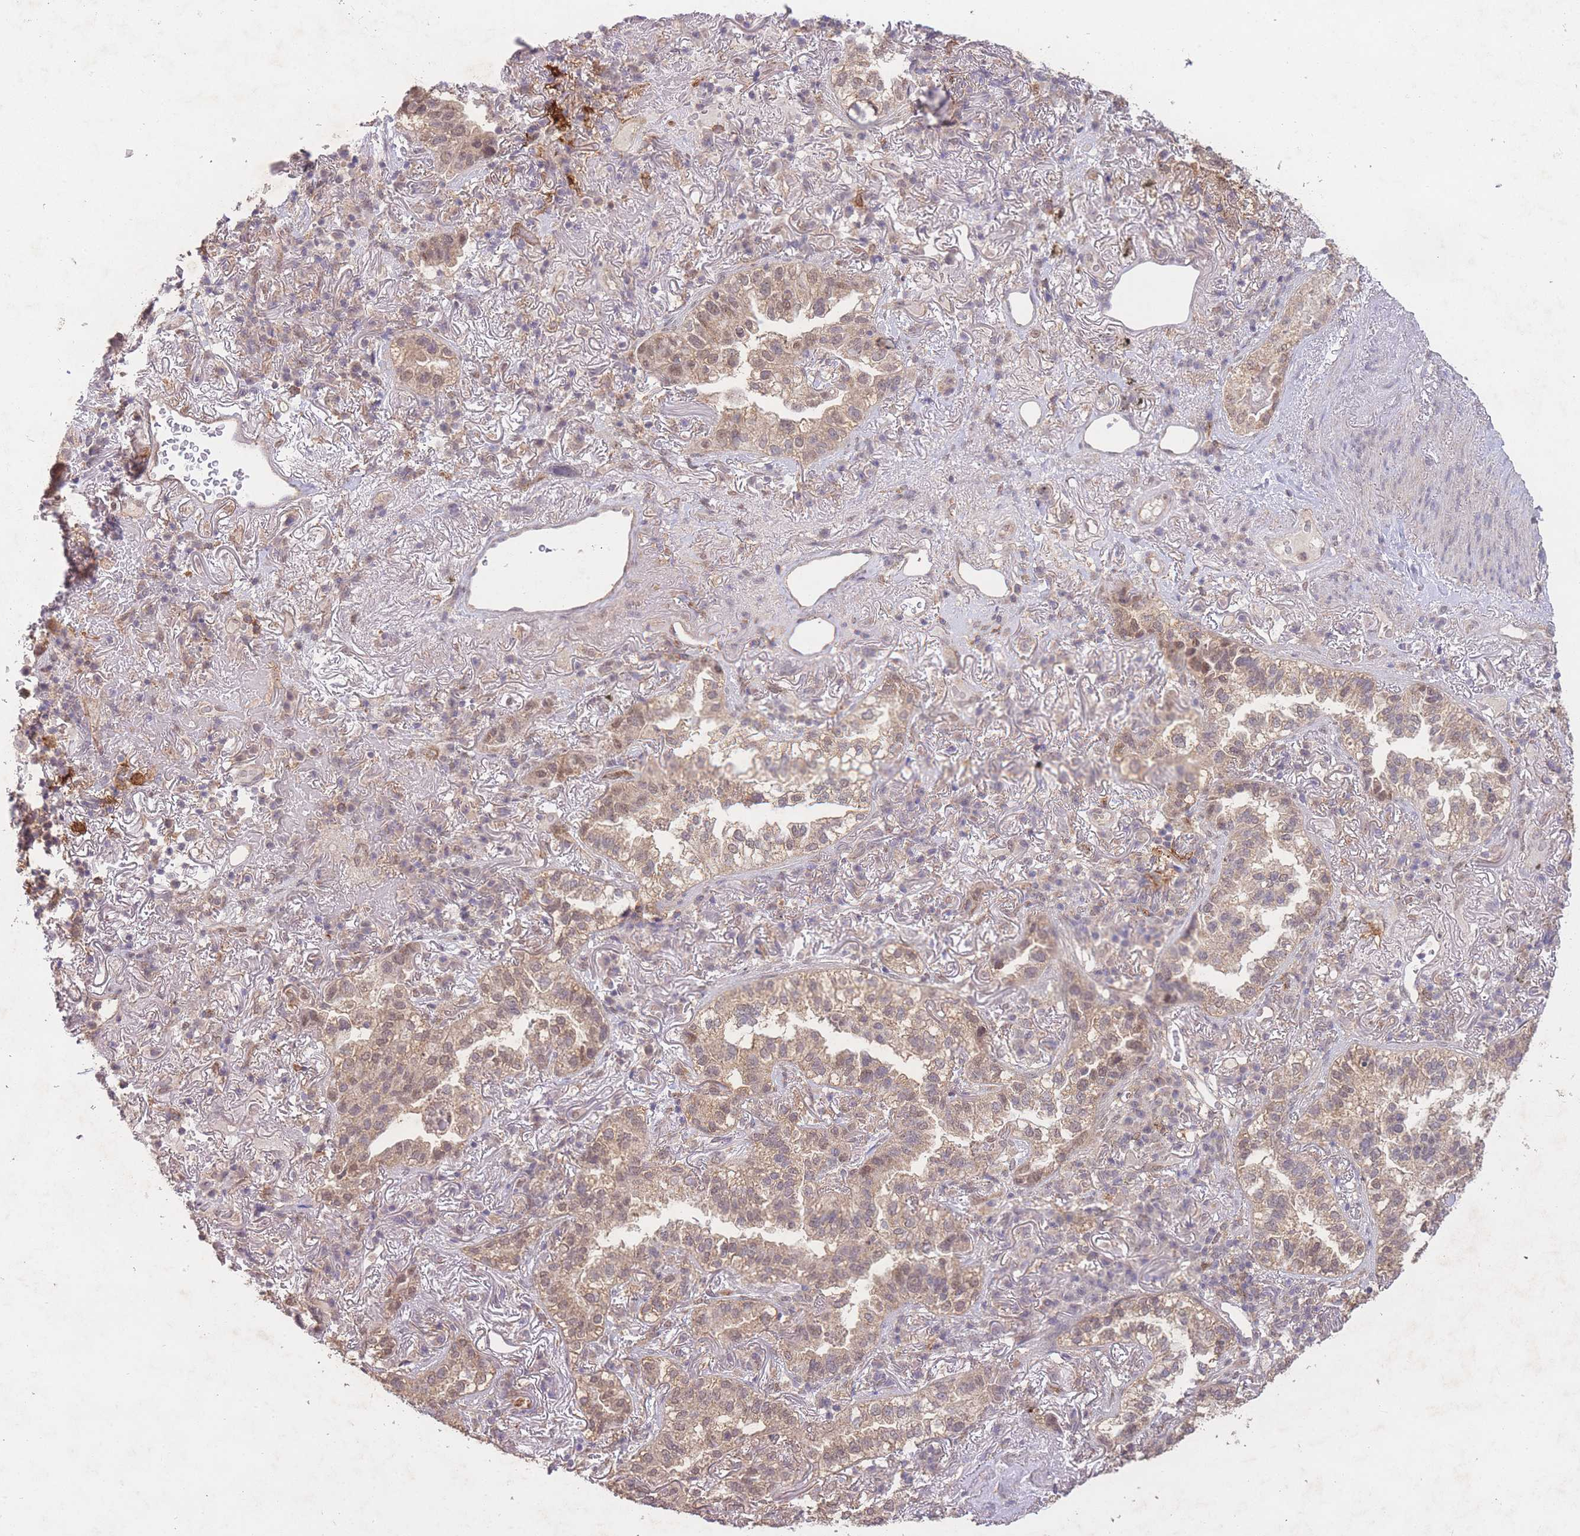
{"staining": {"intensity": "weak", "quantity": ">75%", "location": "cytoplasmic/membranous,nuclear"}, "tissue": "lung cancer", "cell_type": "Tumor cells", "image_type": "cancer", "snomed": [{"axis": "morphology", "description": "Adenocarcinoma, NOS"}, {"axis": "topography", "description": "Lung"}], "caption": "Immunohistochemical staining of adenocarcinoma (lung) shows weak cytoplasmic/membranous and nuclear protein expression in approximately >75% of tumor cells. (DAB IHC, brown staining for protein, blue staining for nuclei).", "gene": "RNF144B", "patient": {"sex": "female", "age": 69}}